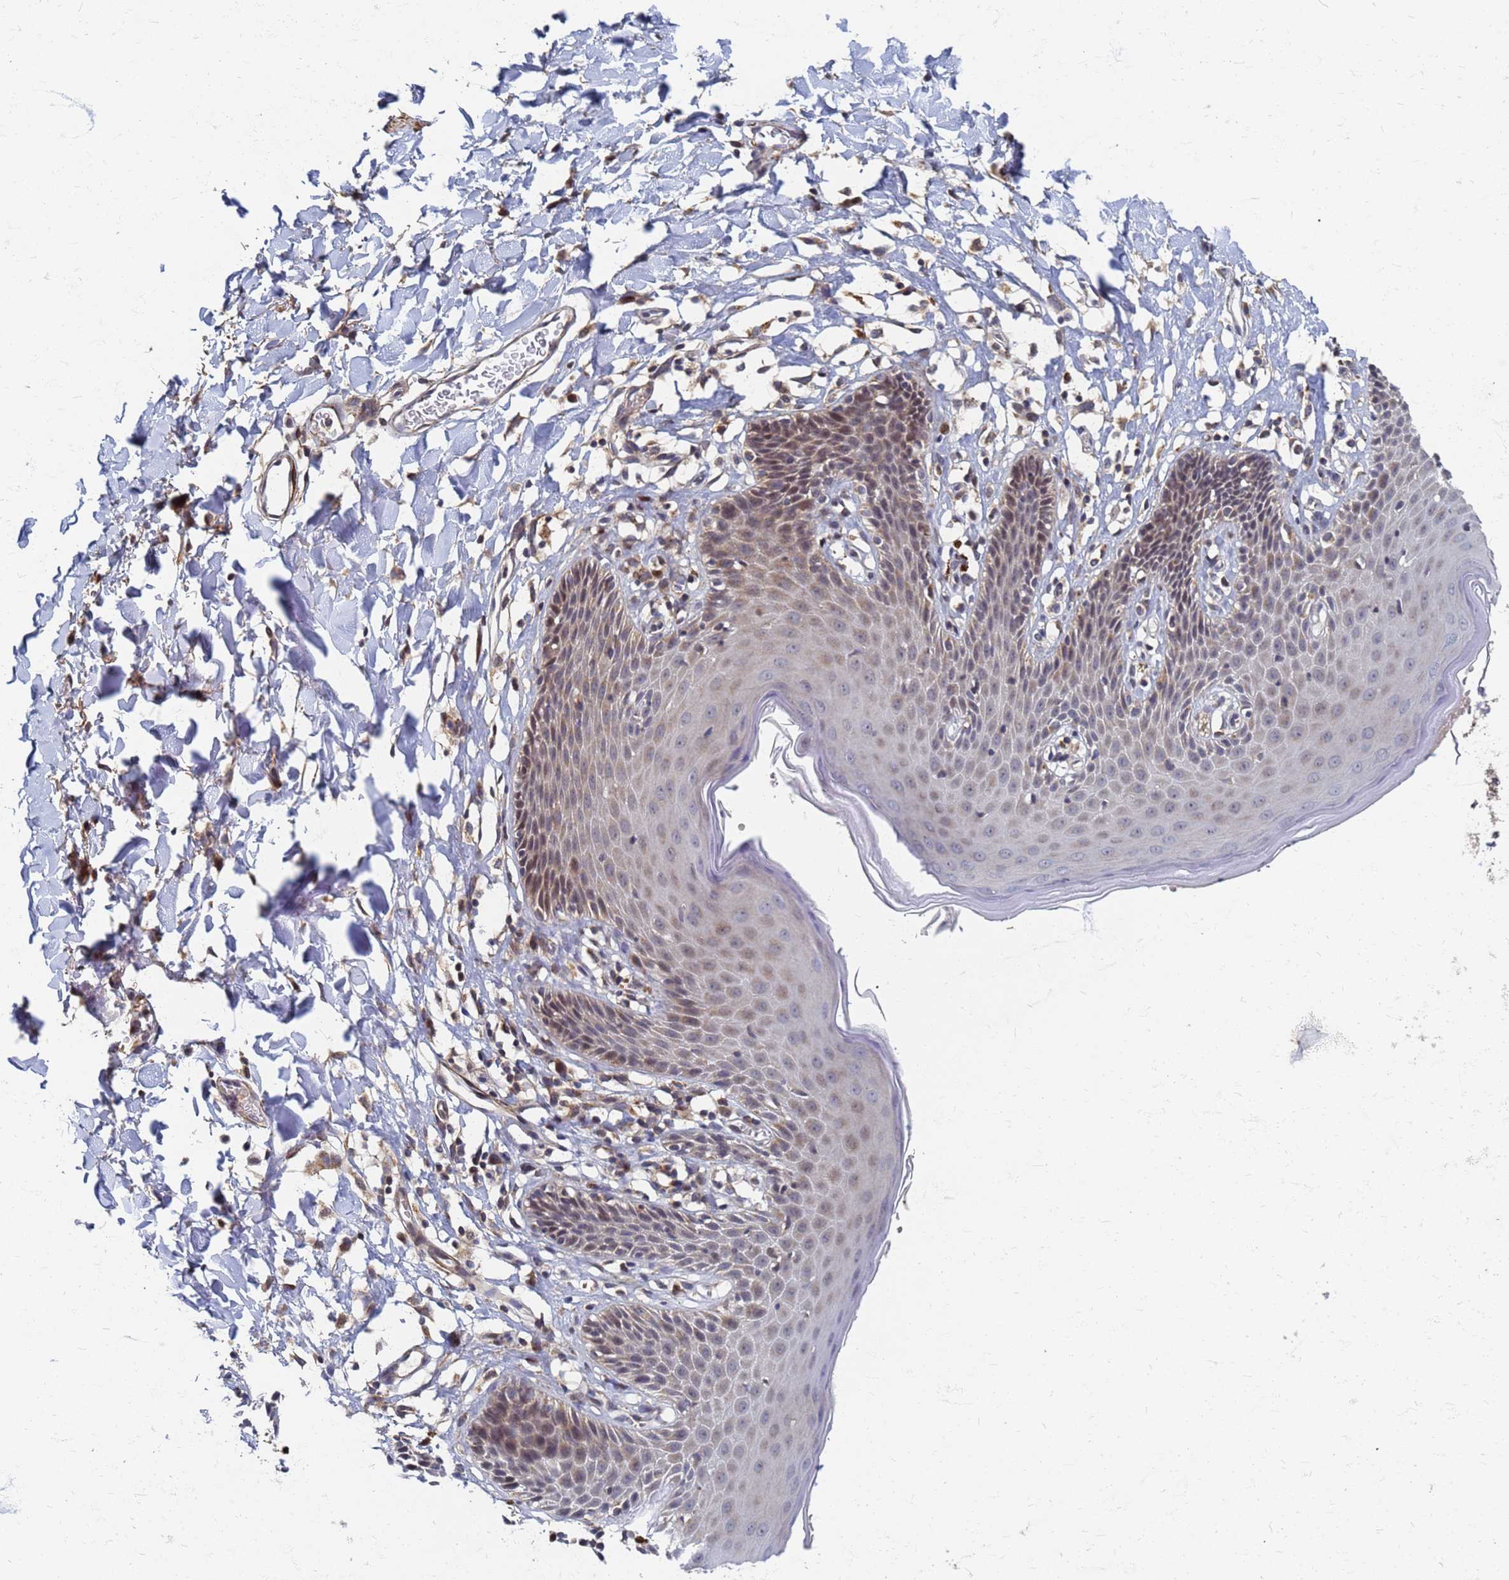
{"staining": {"intensity": "weak", "quantity": ">75%", "location": "cytoplasmic/membranous"}, "tissue": "skin", "cell_type": "Epidermal cells", "image_type": "normal", "snomed": [{"axis": "morphology", "description": "Normal tissue, NOS"}, {"axis": "topography", "description": "Vulva"}], "caption": "Unremarkable skin shows weak cytoplasmic/membranous staining in about >75% of epidermal cells.", "gene": "ATPAF1", "patient": {"sex": "female", "age": 68}}